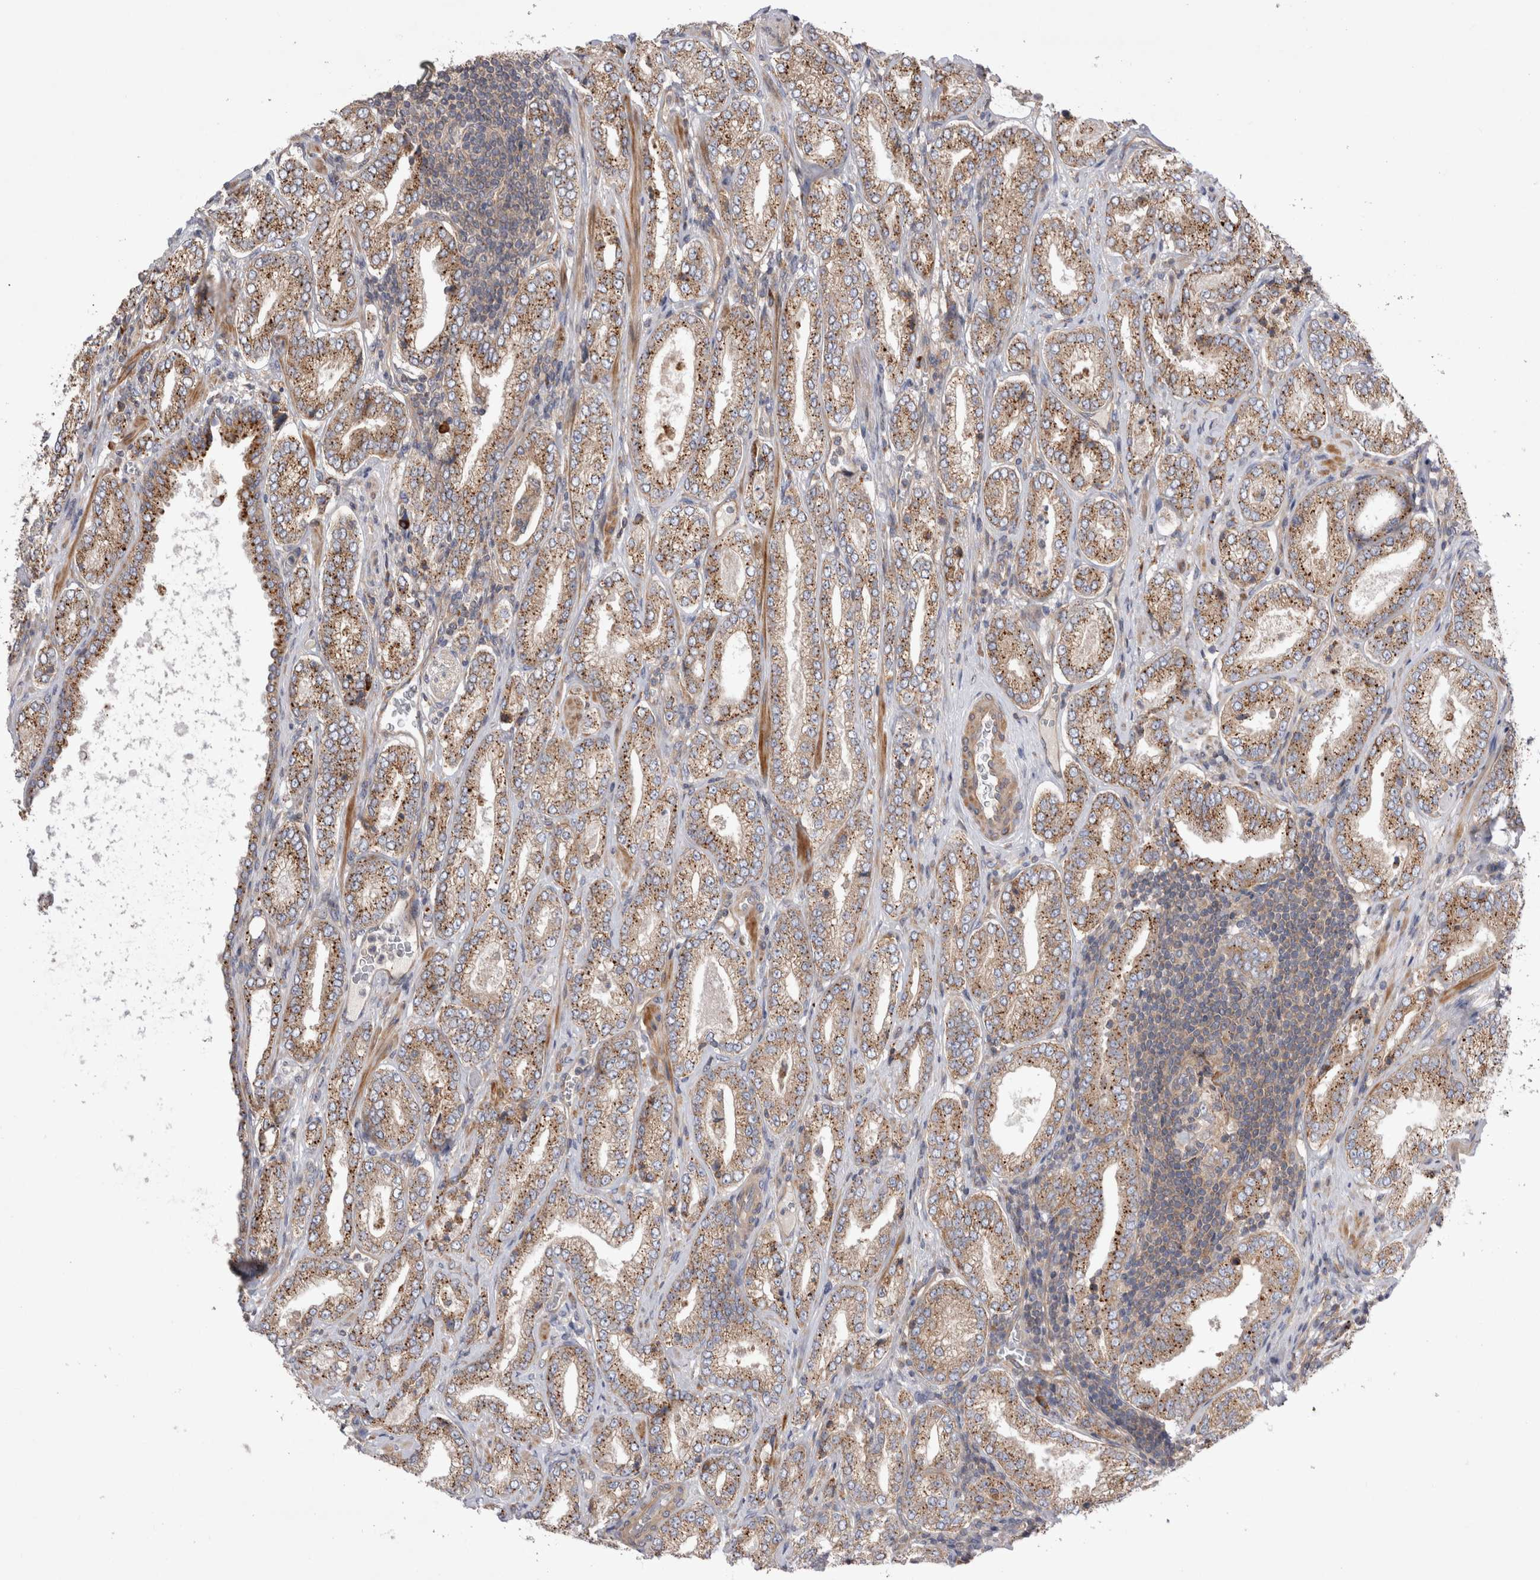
{"staining": {"intensity": "strong", "quantity": ">75%", "location": "cytoplasmic/membranous"}, "tissue": "prostate cancer", "cell_type": "Tumor cells", "image_type": "cancer", "snomed": [{"axis": "morphology", "description": "Adenocarcinoma, Low grade"}, {"axis": "topography", "description": "Prostate"}], "caption": "This is a micrograph of IHC staining of prostate cancer (low-grade adenocarcinoma), which shows strong positivity in the cytoplasmic/membranous of tumor cells.", "gene": "PDCD10", "patient": {"sex": "male", "age": 62}}